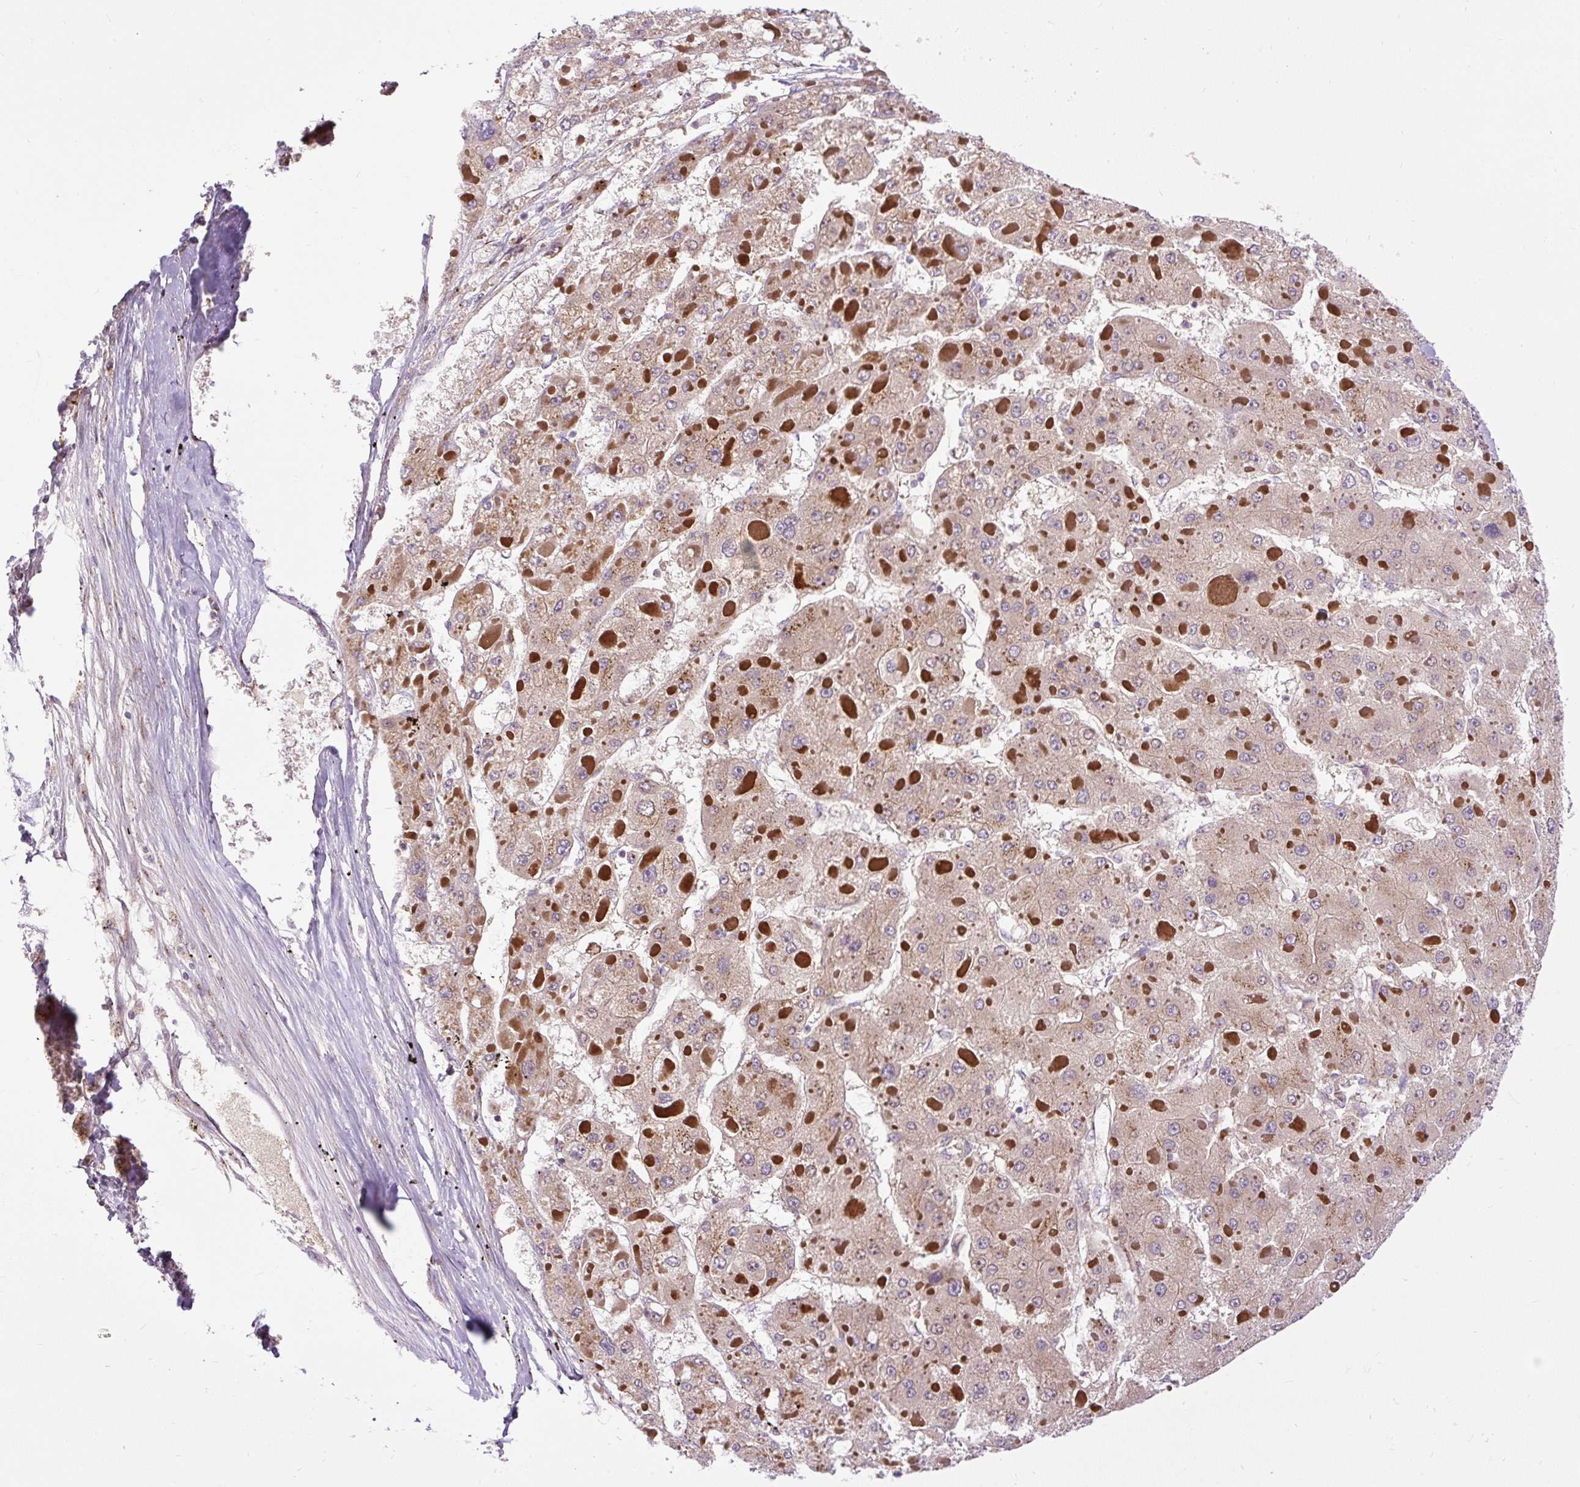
{"staining": {"intensity": "moderate", "quantity": "25%-75%", "location": "cytoplasmic/membranous"}, "tissue": "liver cancer", "cell_type": "Tumor cells", "image_type": "cancer", "snomed": [{"axis": "morphology", "description": "Carcinoma, Hepatocellular, NOS"}, {"axis": "topography", "description": "Liver"}], "caption": "Hepatocellular carcinoma (liver) stained with a brown dye demonstrates moderate cytoplasmic/membranous positive positivity in approximately 25%-75% of tumor cells.", "gene": "MSMP", "patient": {"sex": "female", "age": 73}}